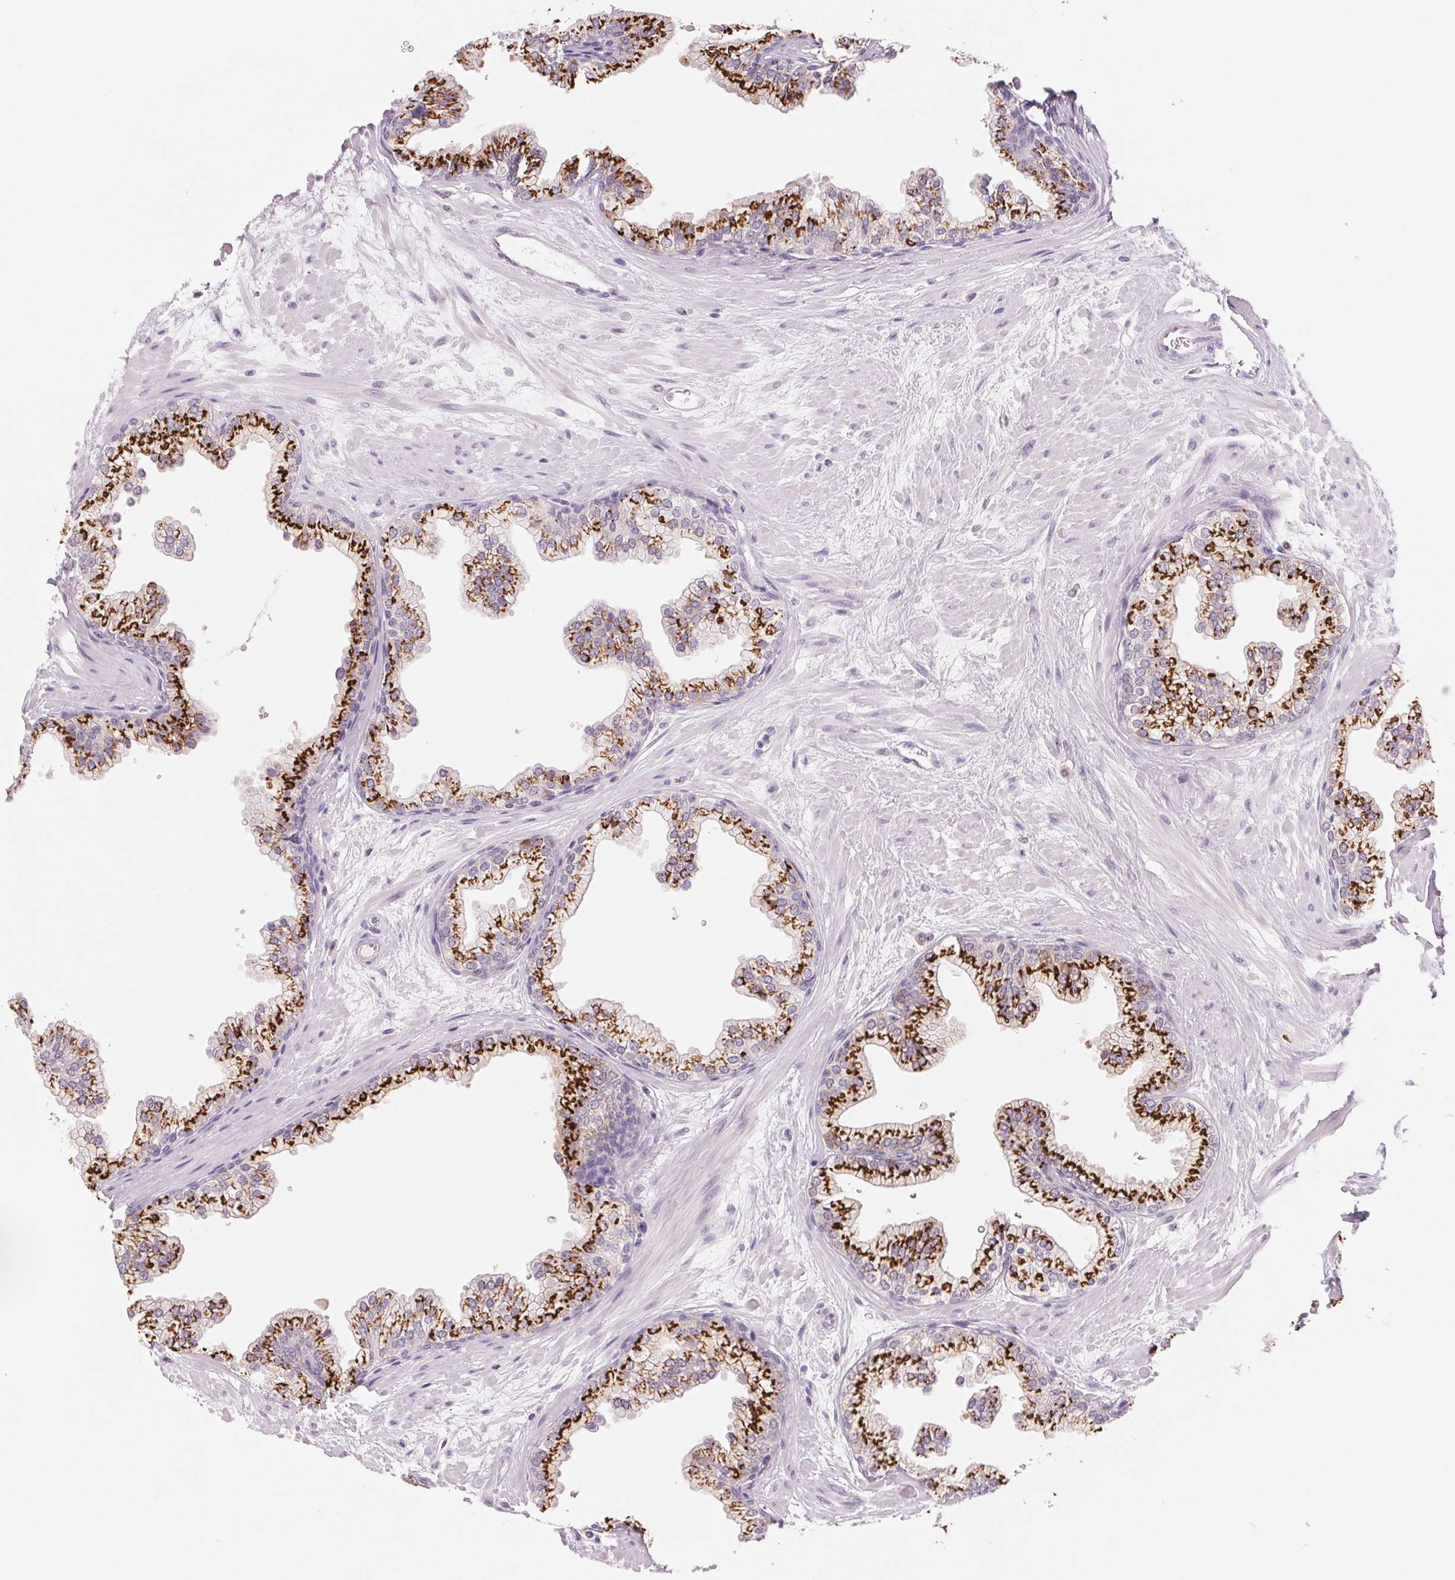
{"staining": {"intensity": "strong", "quantity": ">75%", "location": "cytoplasmic/membranous"}, "tissue": "prostate", "cell_type": "Glandular cells", "image_type": "normal", "snomed": [{"axis": "morphology", "description": "Normal tissue, NOS"}, {"axis": "topography", "description": "Prostate"}, {"axis": "topography", "description": "Peripheral nerve tissue"}], "caption": "This histopathology image shows immunohistochemistry (IHC) staining of normal human prostate, with high strong cytoplasmic/membranous staining in approximately >75% of glandular cells.", "gene": "GALNT7", "patient": {"sex": "male", "age": 61}}